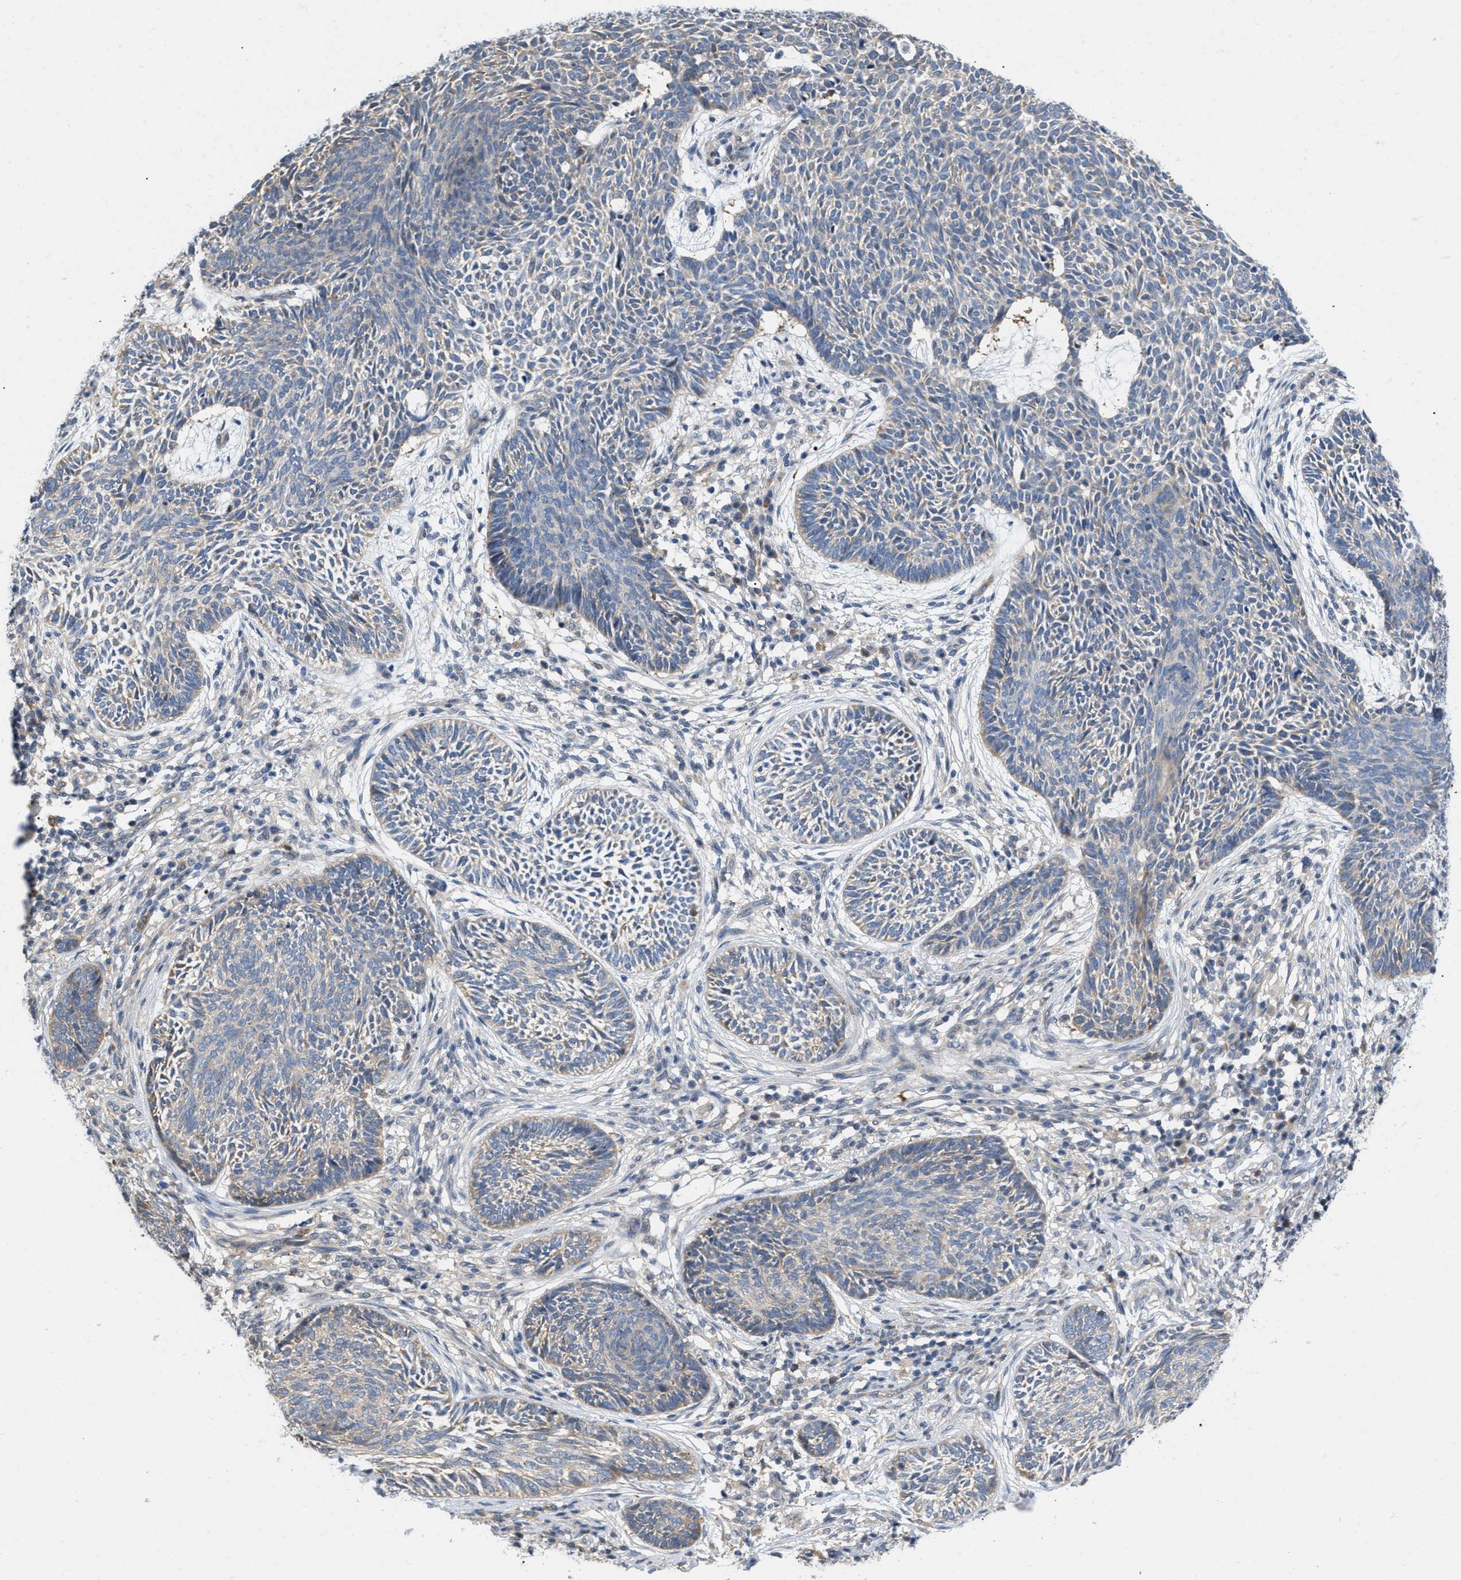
{"staining": {"intensity": "negative", "quantity": "none", "location": "none"}, "tissue": "skin cancer", "cell_type": "Tumor cells", "image_type": "cancer", "snomed": [{"axis": "morphology", "description": "Papilloma, NOS"}, {"axis": "morphology", "description": "Basal cell carcinoma"}, {"axis": "topography", "description": "Skin"}], "caption": "High power microscopy photomicrograph of an immunohistochemistry photomicrograph of skin cancer (basal cell carcinoma), revealing no significant staining in tumor cells. (Immunohistochemistry, brightfield microscopy, high magnification).", "gene": "CSNK1A1", "patient": {"sex": "male", "age": 87}}